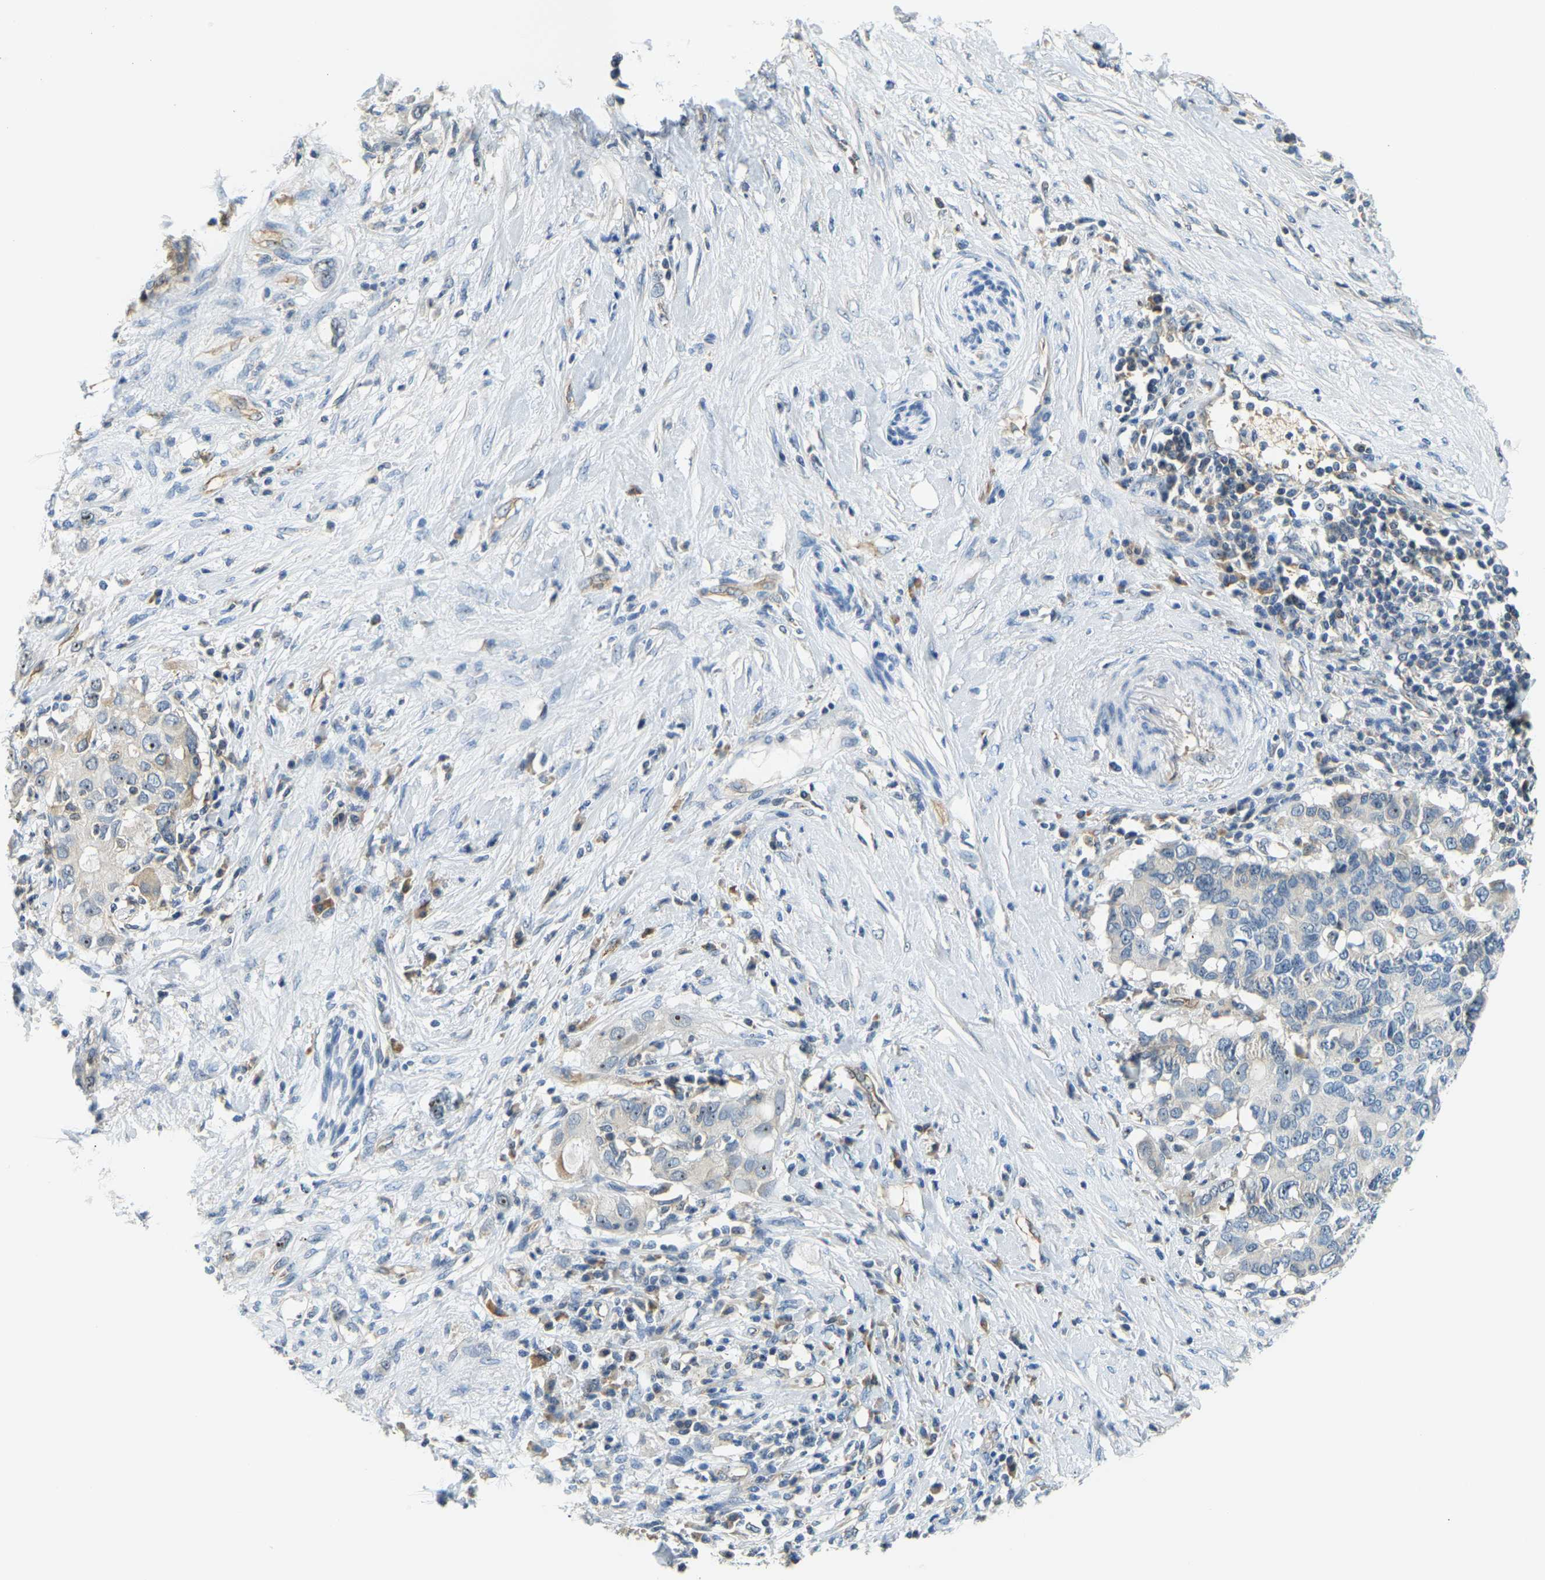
{"staining": {"intensity": "moderate", "quantity": "<25%", "location": "nuclear"}, "tissue": "pancreatic cancer", "cell_type": "Tumor cells", "image_type": "cancer", "snomed": [{"axis": "morphology", "description": "Adenocarcinoma, NOS"}, {"axis": "topography", "description": "Pancreas"}], "caption": "Protein expression analysis of human adenocarcinoma (pancreatic) reveals moderate nuclear expression in about <25% of tumor cells. (Brightfield microscopy of DAB IHC at high magnification).", "gene": "RRP1", "patient": {"sex": "female", "age": 56}}